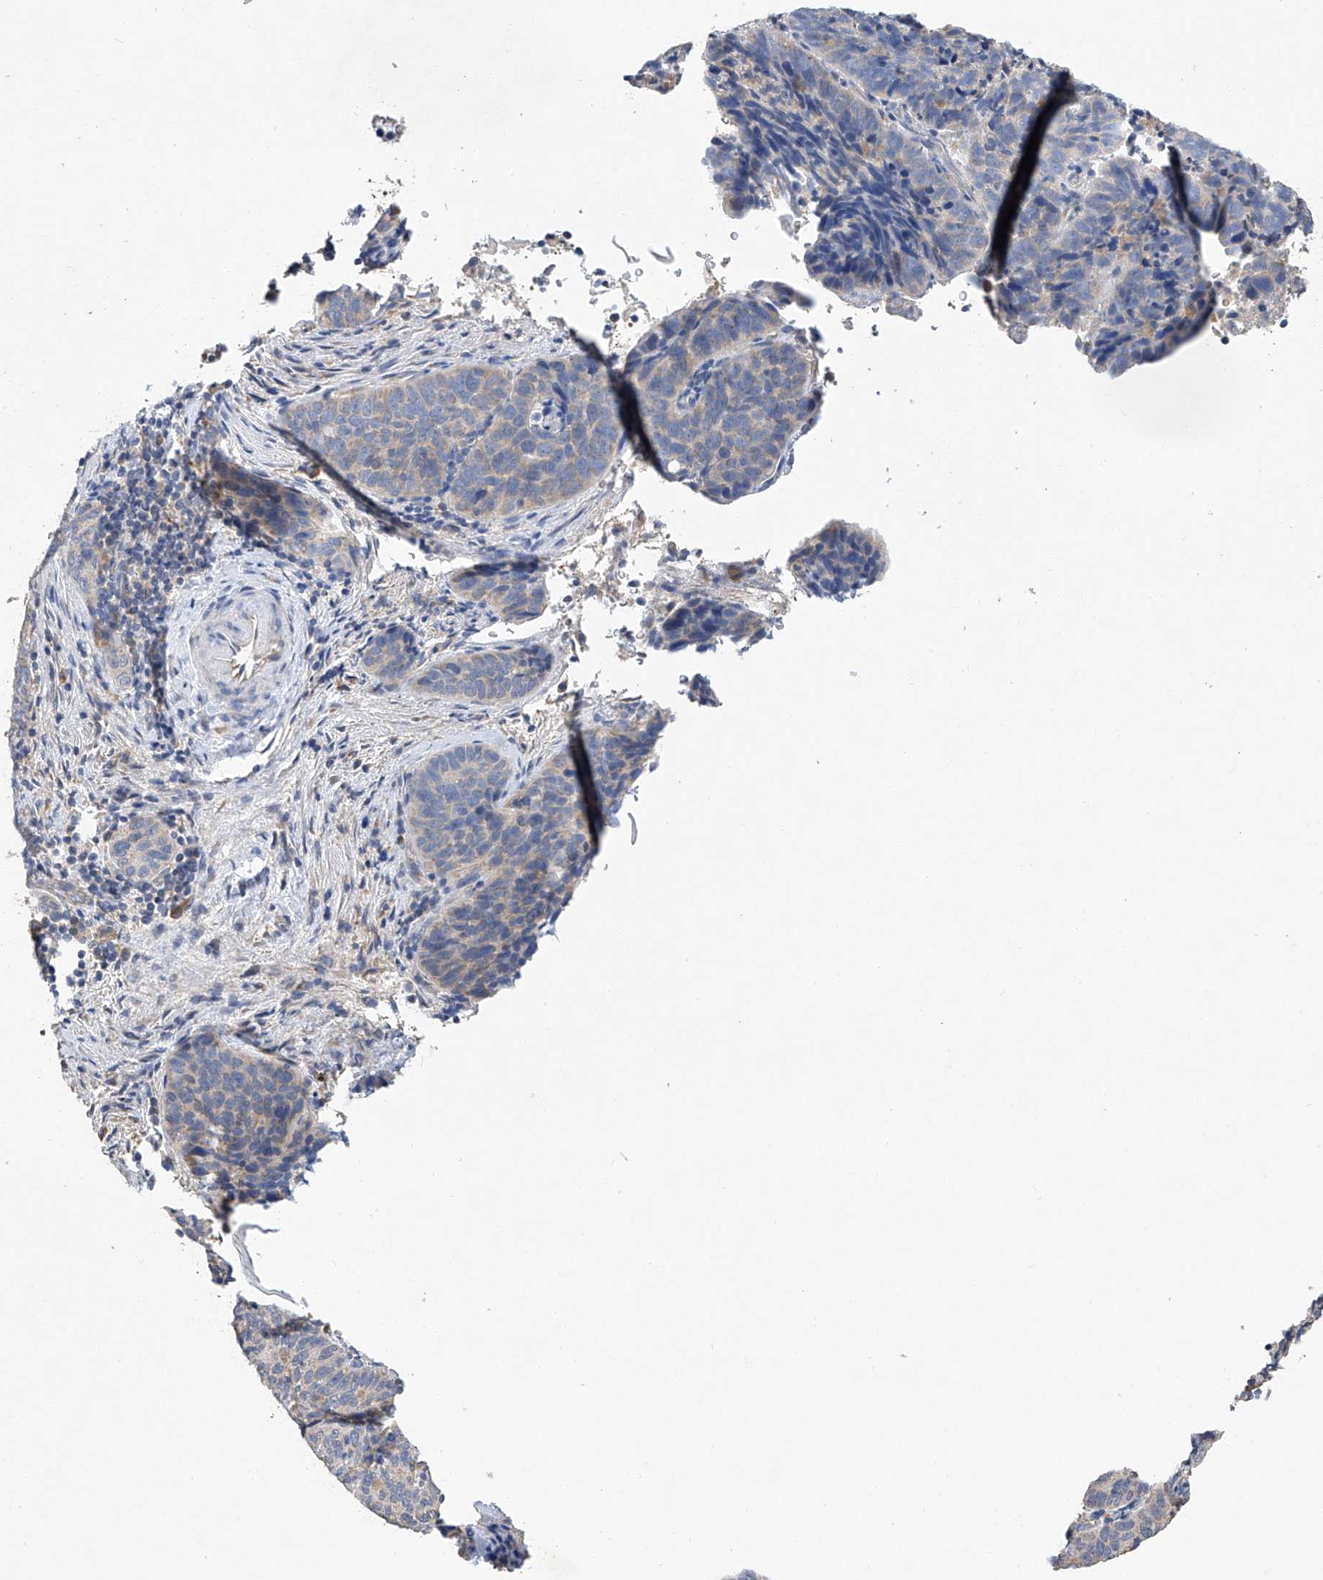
{"staining": {"intensity": "negative", "quantity": "none", "location": "none"}, "tissue": "cervical cancer", "cell_type": "Tumor cells", "image_type": "cancer", "snomed": [{"axis": "morphology", "description": "Squamous cell carcinoma, NOS"}, {"axis": "topography", "description": "Cervix"}], "caption": "The micrograph reveals no staining of tumor cells in cervical cancer (squamous cell carcinoma).", "gene": "AMD1", "patient": {"sex": "female", "age": 60}}